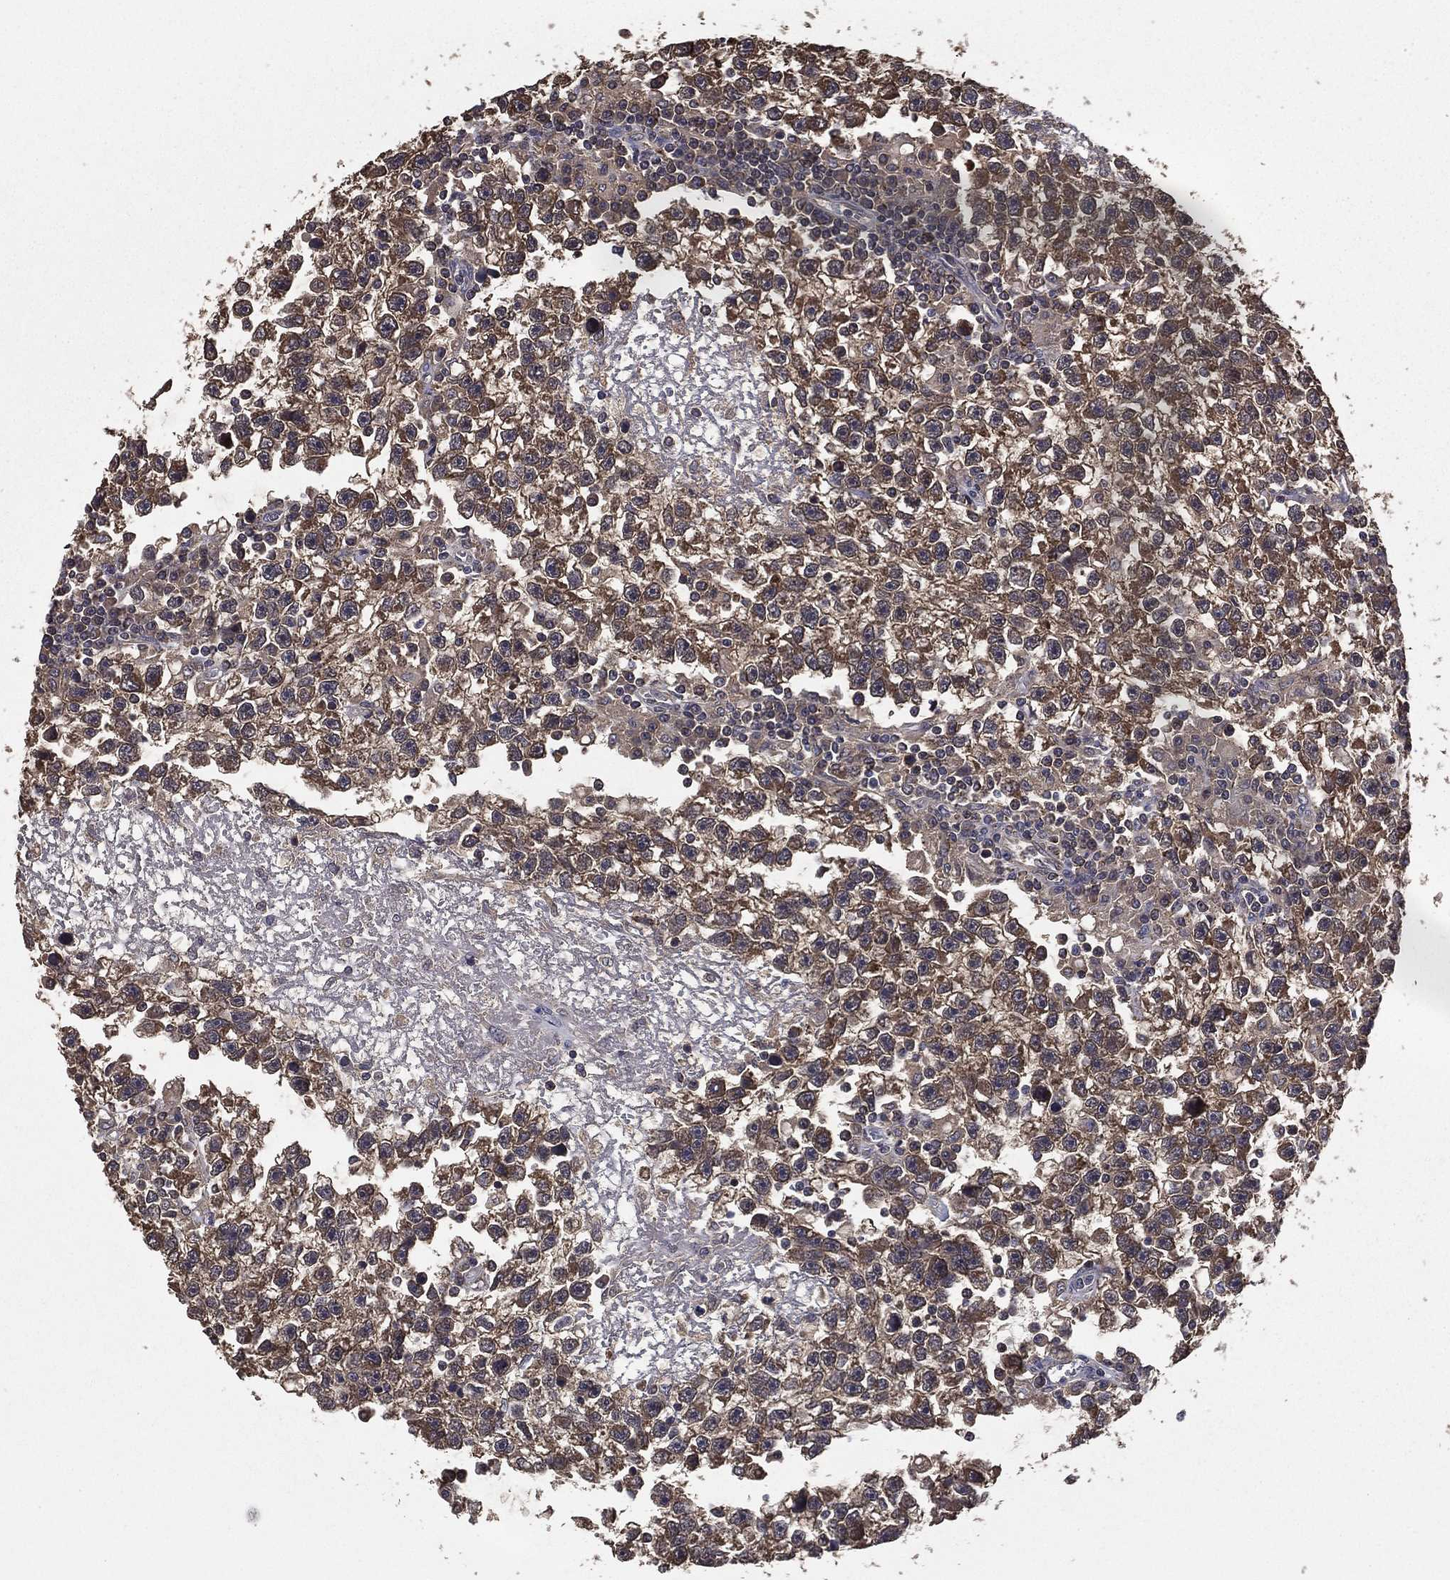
{"staining": {"intensity": "strong", "quantity": ">75%", "location": "cytoplasmic/membranous"}, "tissue": "testis cancer", "cell_type": "Tumor cells", "image_type": "cancer", "snomed": [{"axis": "morphology", "description": "Seminoma, NOS"}, {"axis": "topography", "description": "Testis"}], "caption": "A high amount of strong cytoplasmic/membranous staining is identified in approximately >75% of tumor cells in testis seminoma tissue. (DAB = brown stain, brightfield microscopy at high magnification).", "gene": "PCNT", "patient": {"sex": "male", "age": 47}}